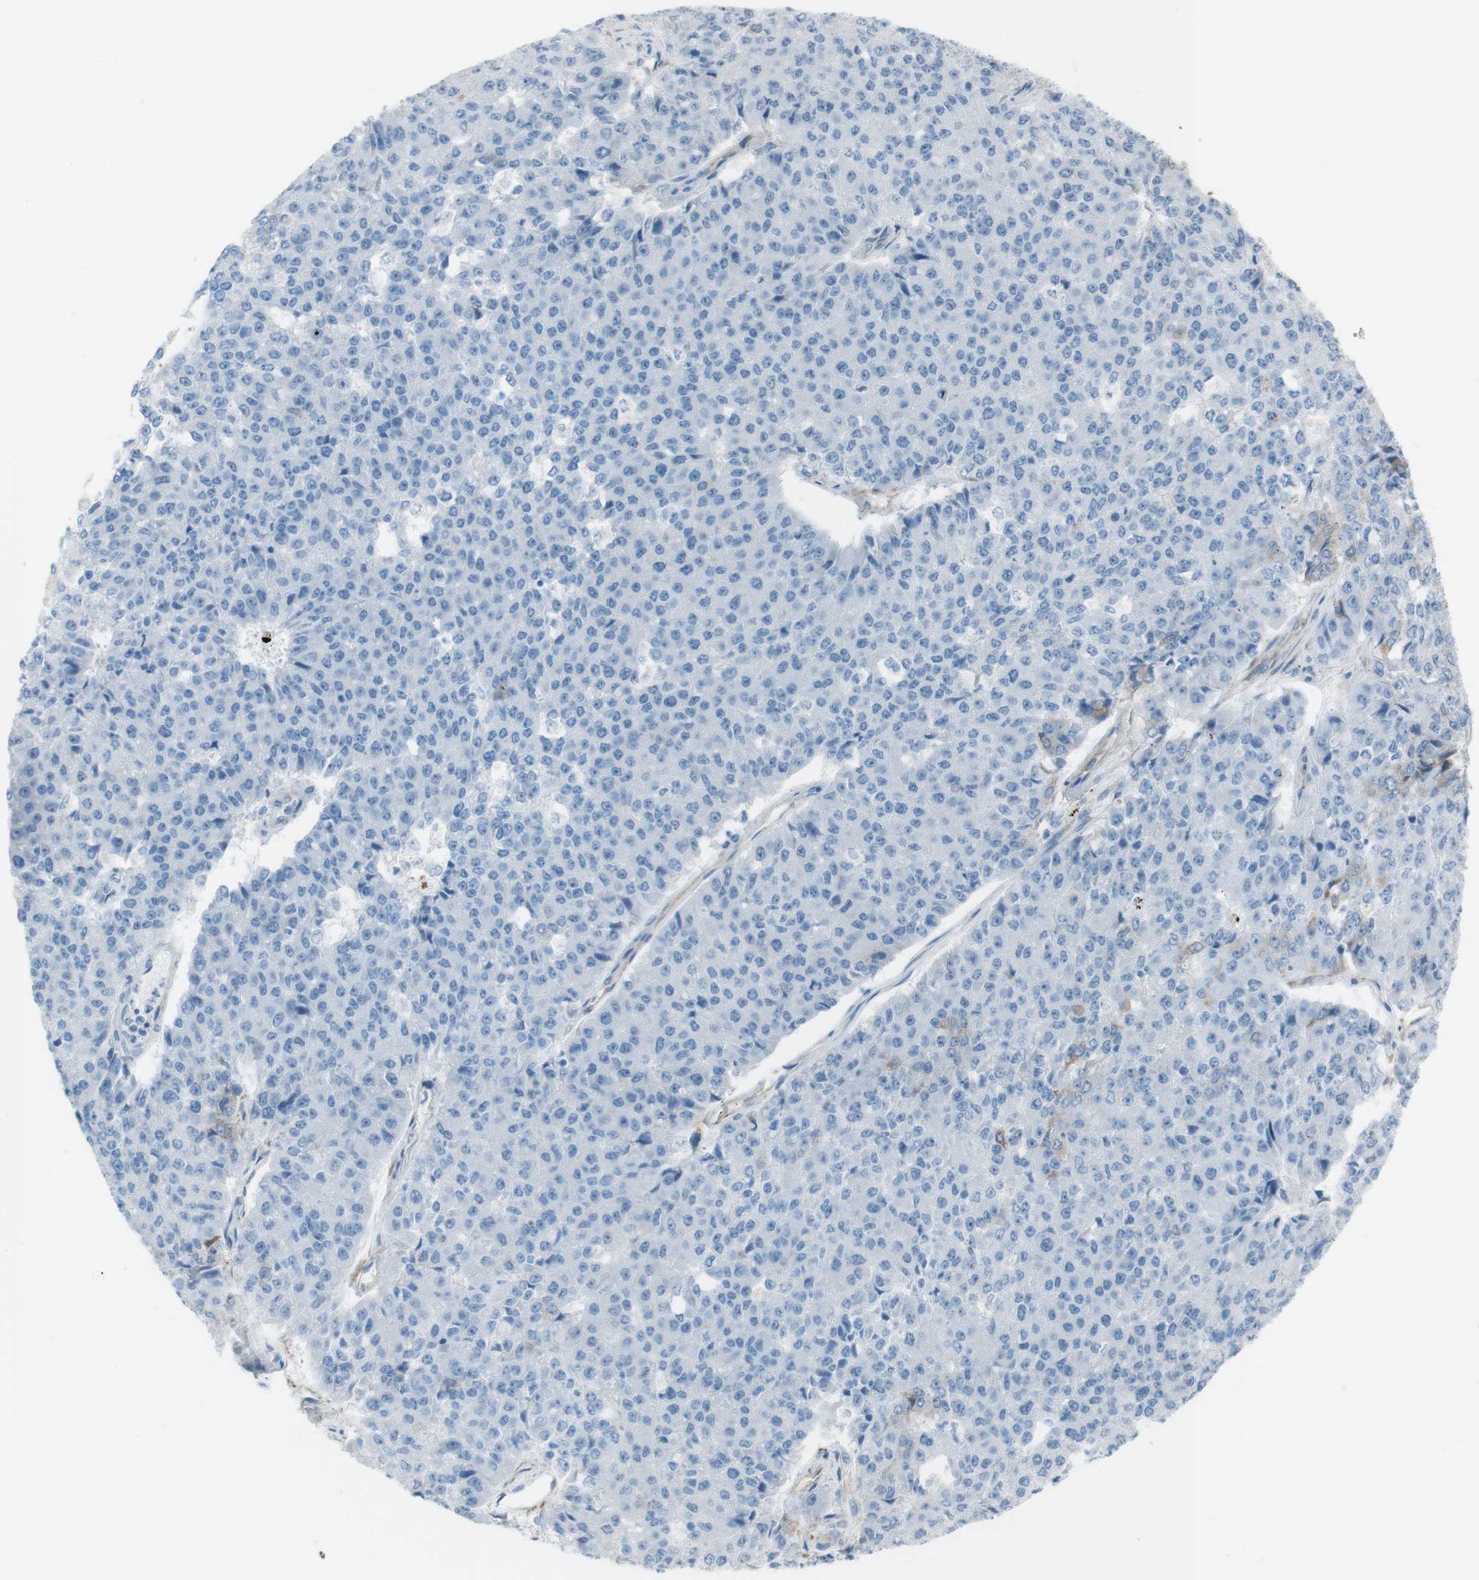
{"staining": {"intensity": "negative", "quantity": "none", "location": "none"}, "tissue": "pancreatic cancer", "cell_type": "Tumor cells", "image_type": "cancer", "snomed": [{"axis": "morphology", "description": "Adenocarcinoma, NOS"}, {"axis": "topography", "description": "Pancreas"}], "caption": "Image shows no significant protein positivity in tumor cells of adenocarcinoma (pancreatic).", "gene": "TUBB2A", "patient": {"sex": "male", "age": 50}}